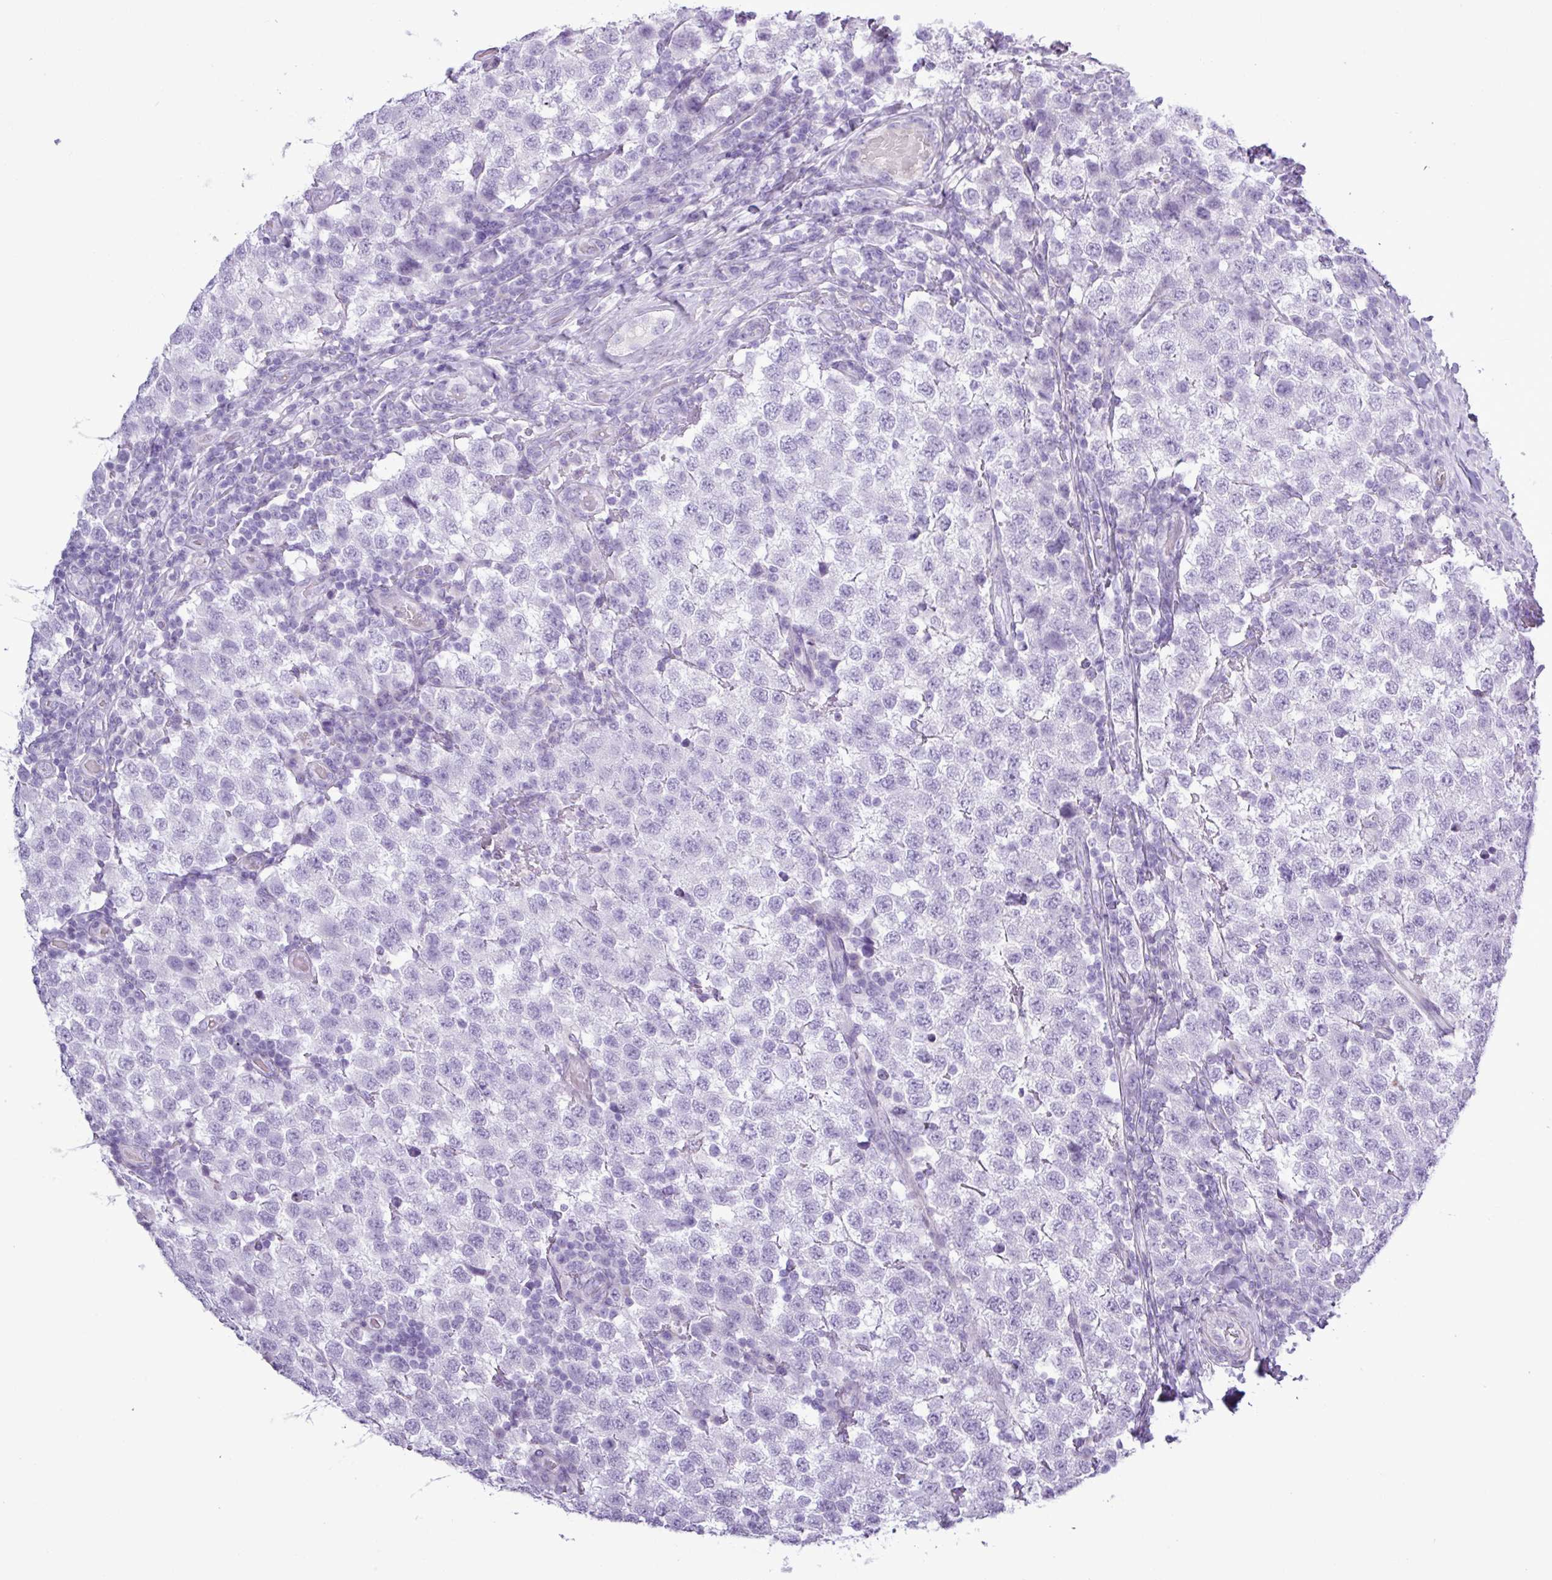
{"staining": {"intensity": "negative", "quantity": "none", "location": "none"}, "tissue": "testis cancer", "cell_type": "Tumor cells", "image_type": "cancer", "snomed": [{"axis": "morphology", "description": "Seminoma, NOS"}, {"axis": "topography", "description": "Testis"}], "caption": "This is an IHC image of human testis seminoma. There is no expression in tumor cells.", "gene": "ALDH3A1", "patient": {"sex": "male", "age": 34}}